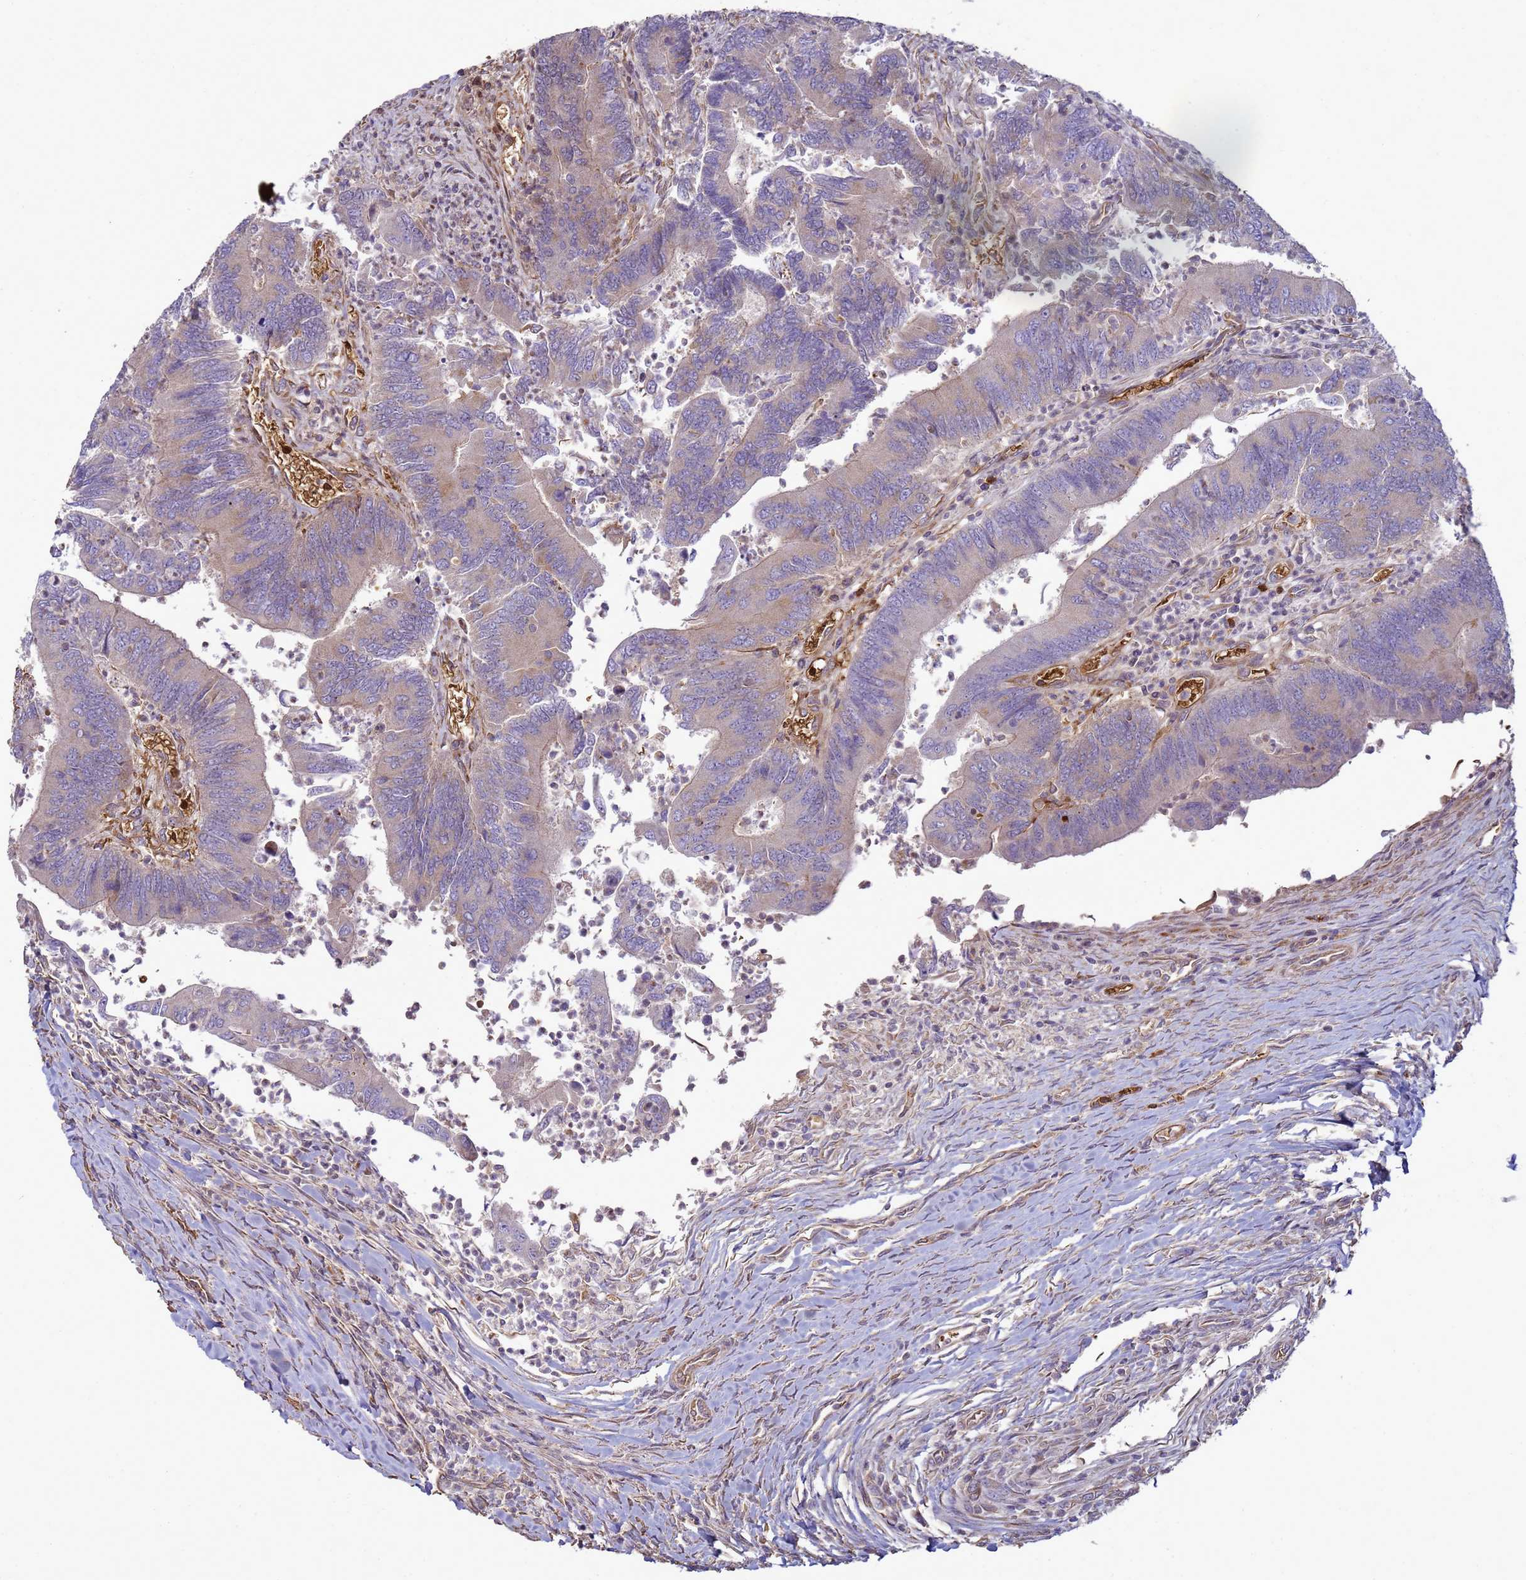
{"staining": {"intensity": "negative", "quantity": "none", "location": "none"}, "tissue": "colorectal cancer", "cell_type": "Tumor cells", "image_type": "cancer", "snomed": [{"axis": "morphology", "description": "Adenocarcinoma, NOS"}, {"axis": "topography", "description": "Colon"}], "caption": "Immunohistochemistry (IHC) micrograph of neoplastic tissue: human colorectal adenocarcinoma stained with DAB (3,3'-diaminobenzidine) exhibits no significant protein expression in tumor cells.", "gene": "SGIP1", "patient": {"sex": "female", "age": 67}}